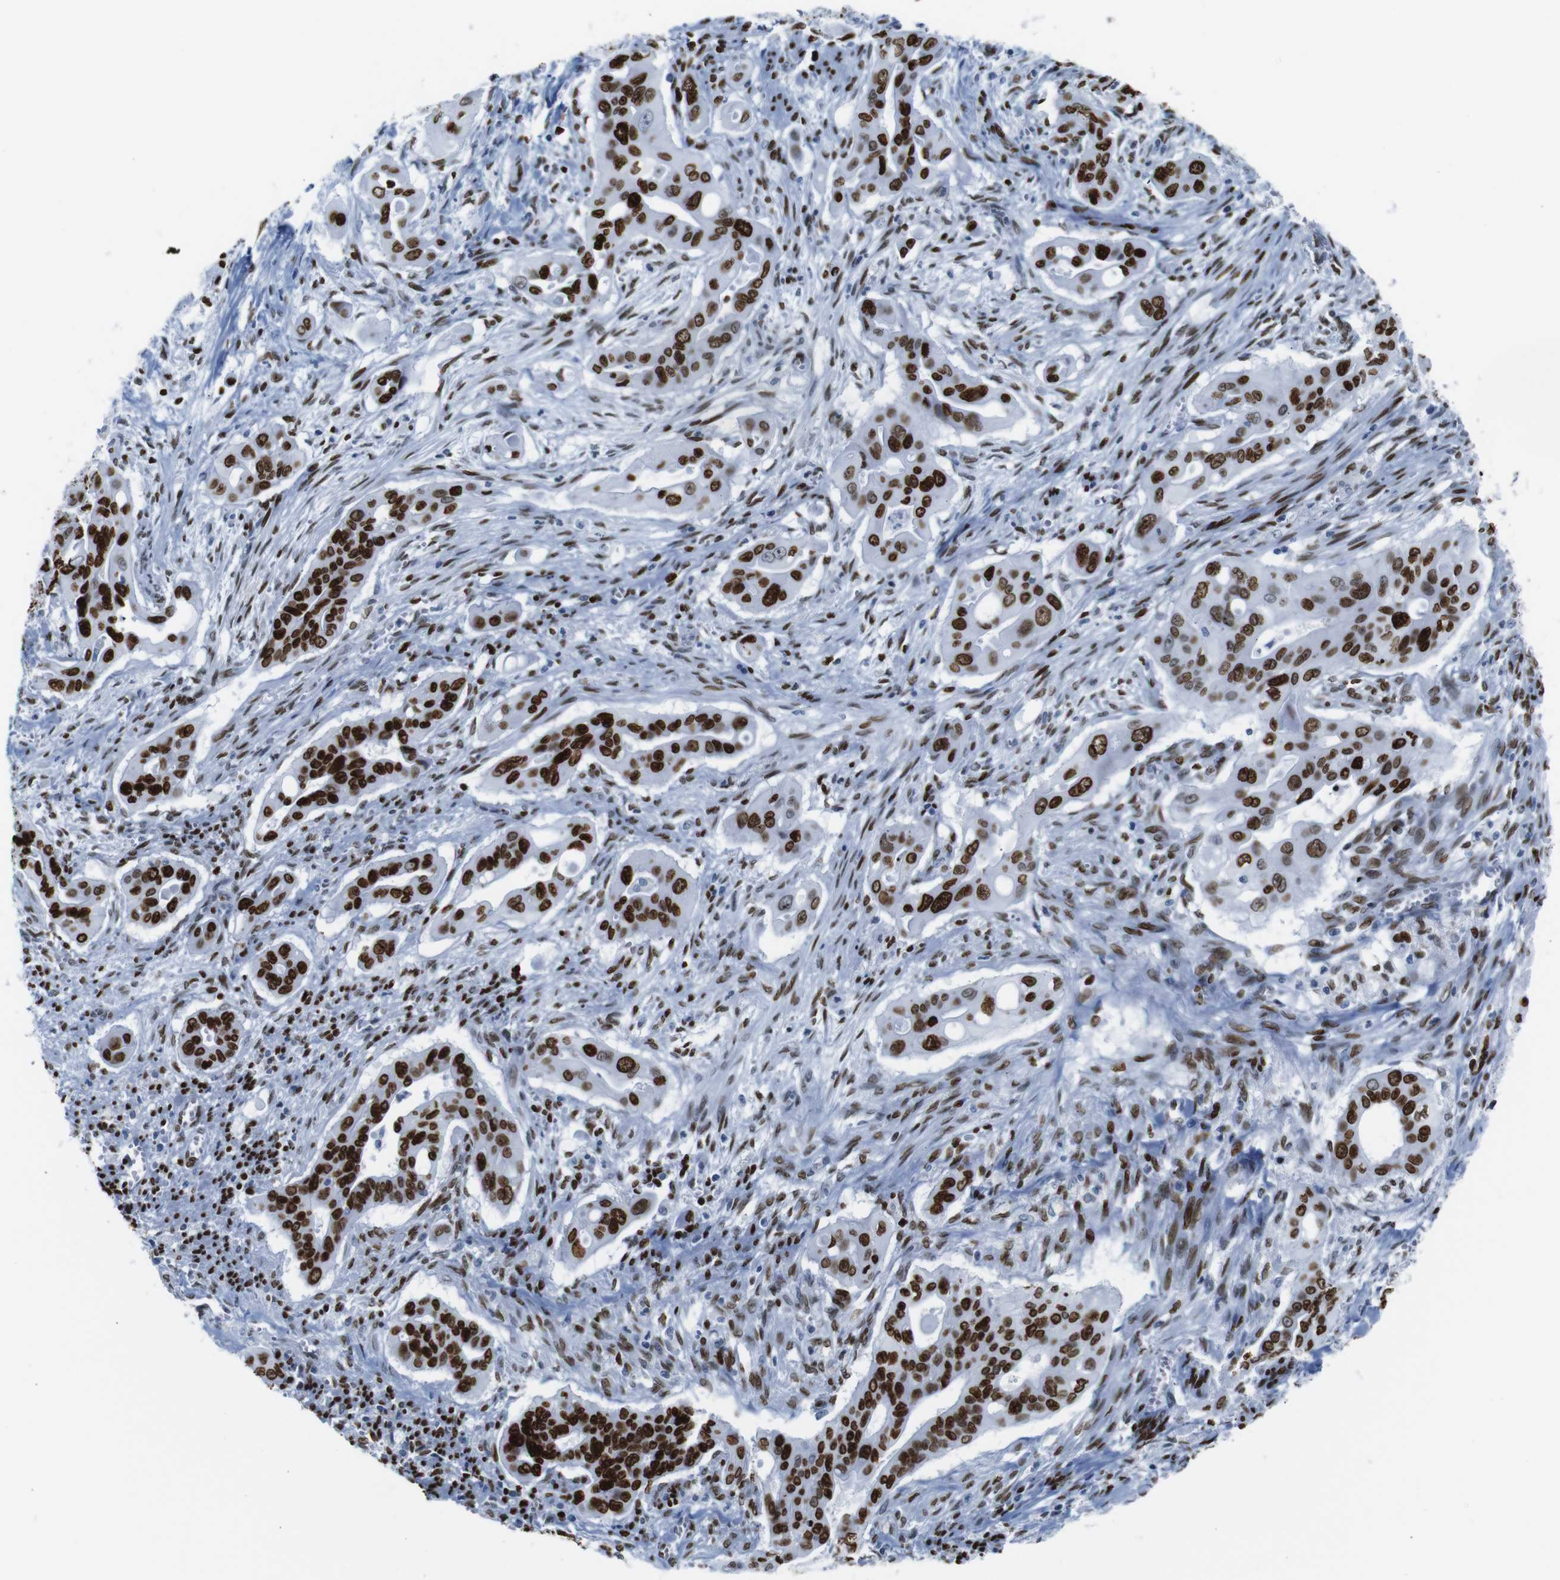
{"staining": {"intensity": "strong", "quantity": ">75%", "location": "nuclear"}, "tissue": "pancreatic cancer", "cell_type": "Tumor cells", "image_type": "cancer", "snomed": [{"axis": "morphology", "description": "Adenocarcinoma, NOS"}, {"axis": "topography", "description": "Pancreas"}], "caption": "Pancreatic cancer (adenocarcinoma) stained with immunohistochemistry (IHC) reveals strong nuclear expression in about >75% of tumor cells.", "gene": "NPIPB15", "patient": {"sex": "male", "age": 77}}